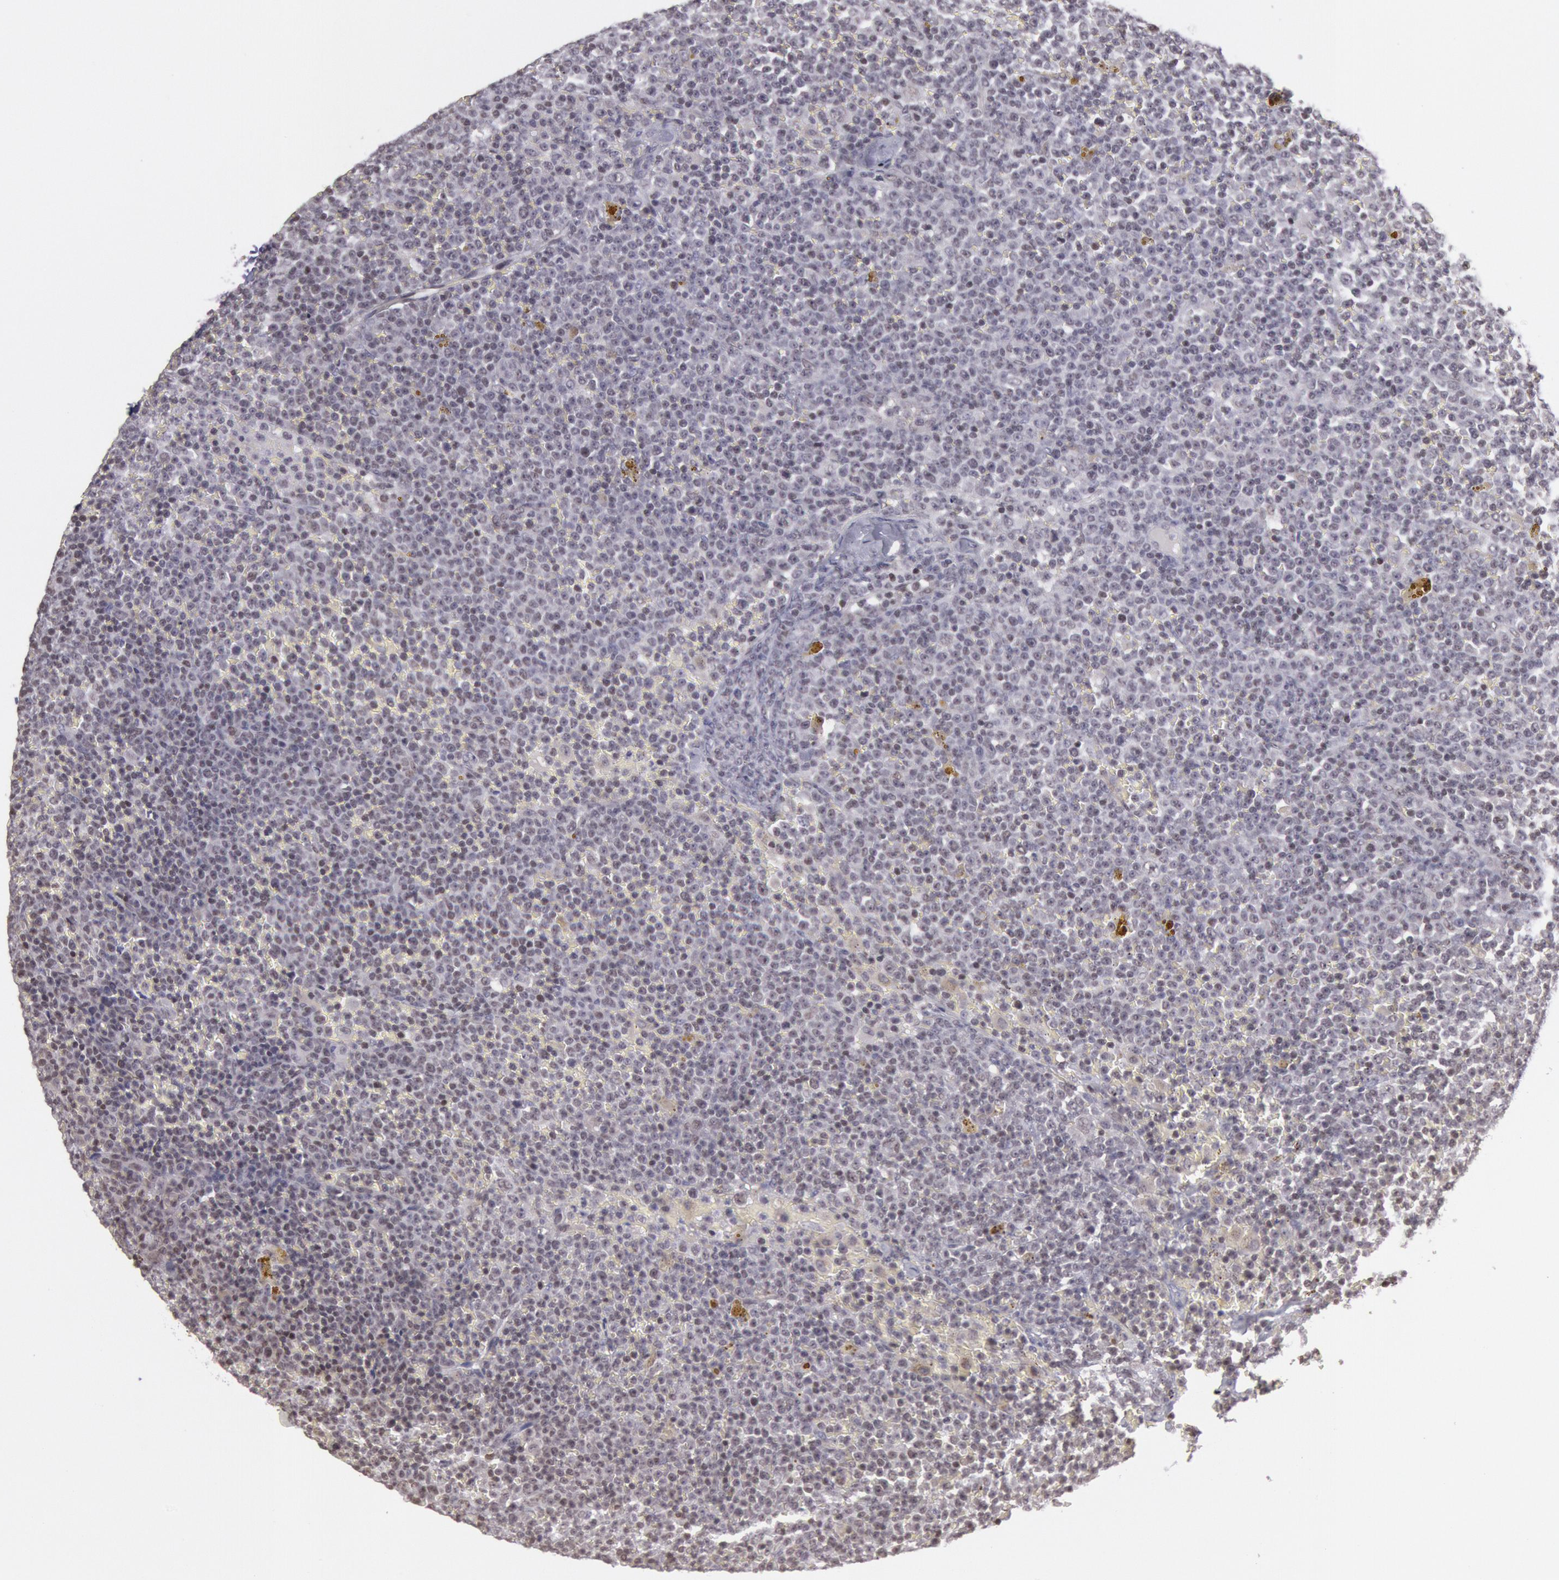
{"staining": {"intensity": "weak", "quantity": "<25%", "location": "nuclear"}, "tissue": "lymphoma", "cell_type": "Tumor cells", "image_type": "cancer", "snomed": [{"axis": "morphology", "description": "Malignant lymphoma, non-Hodgkin's type, Low grade"}, {"axis": "topography", "description": "Lymph node"}], "caption": "High power microscopy photomicrograph of an immunohistochemistry (IHC) micrograph of low-grade malignant lymphoma, non-Hodgkin's type, revealing no significant expression in tumor cells.", "gene": "NKAP", "patient": {"sex": "male", "age": 50}}